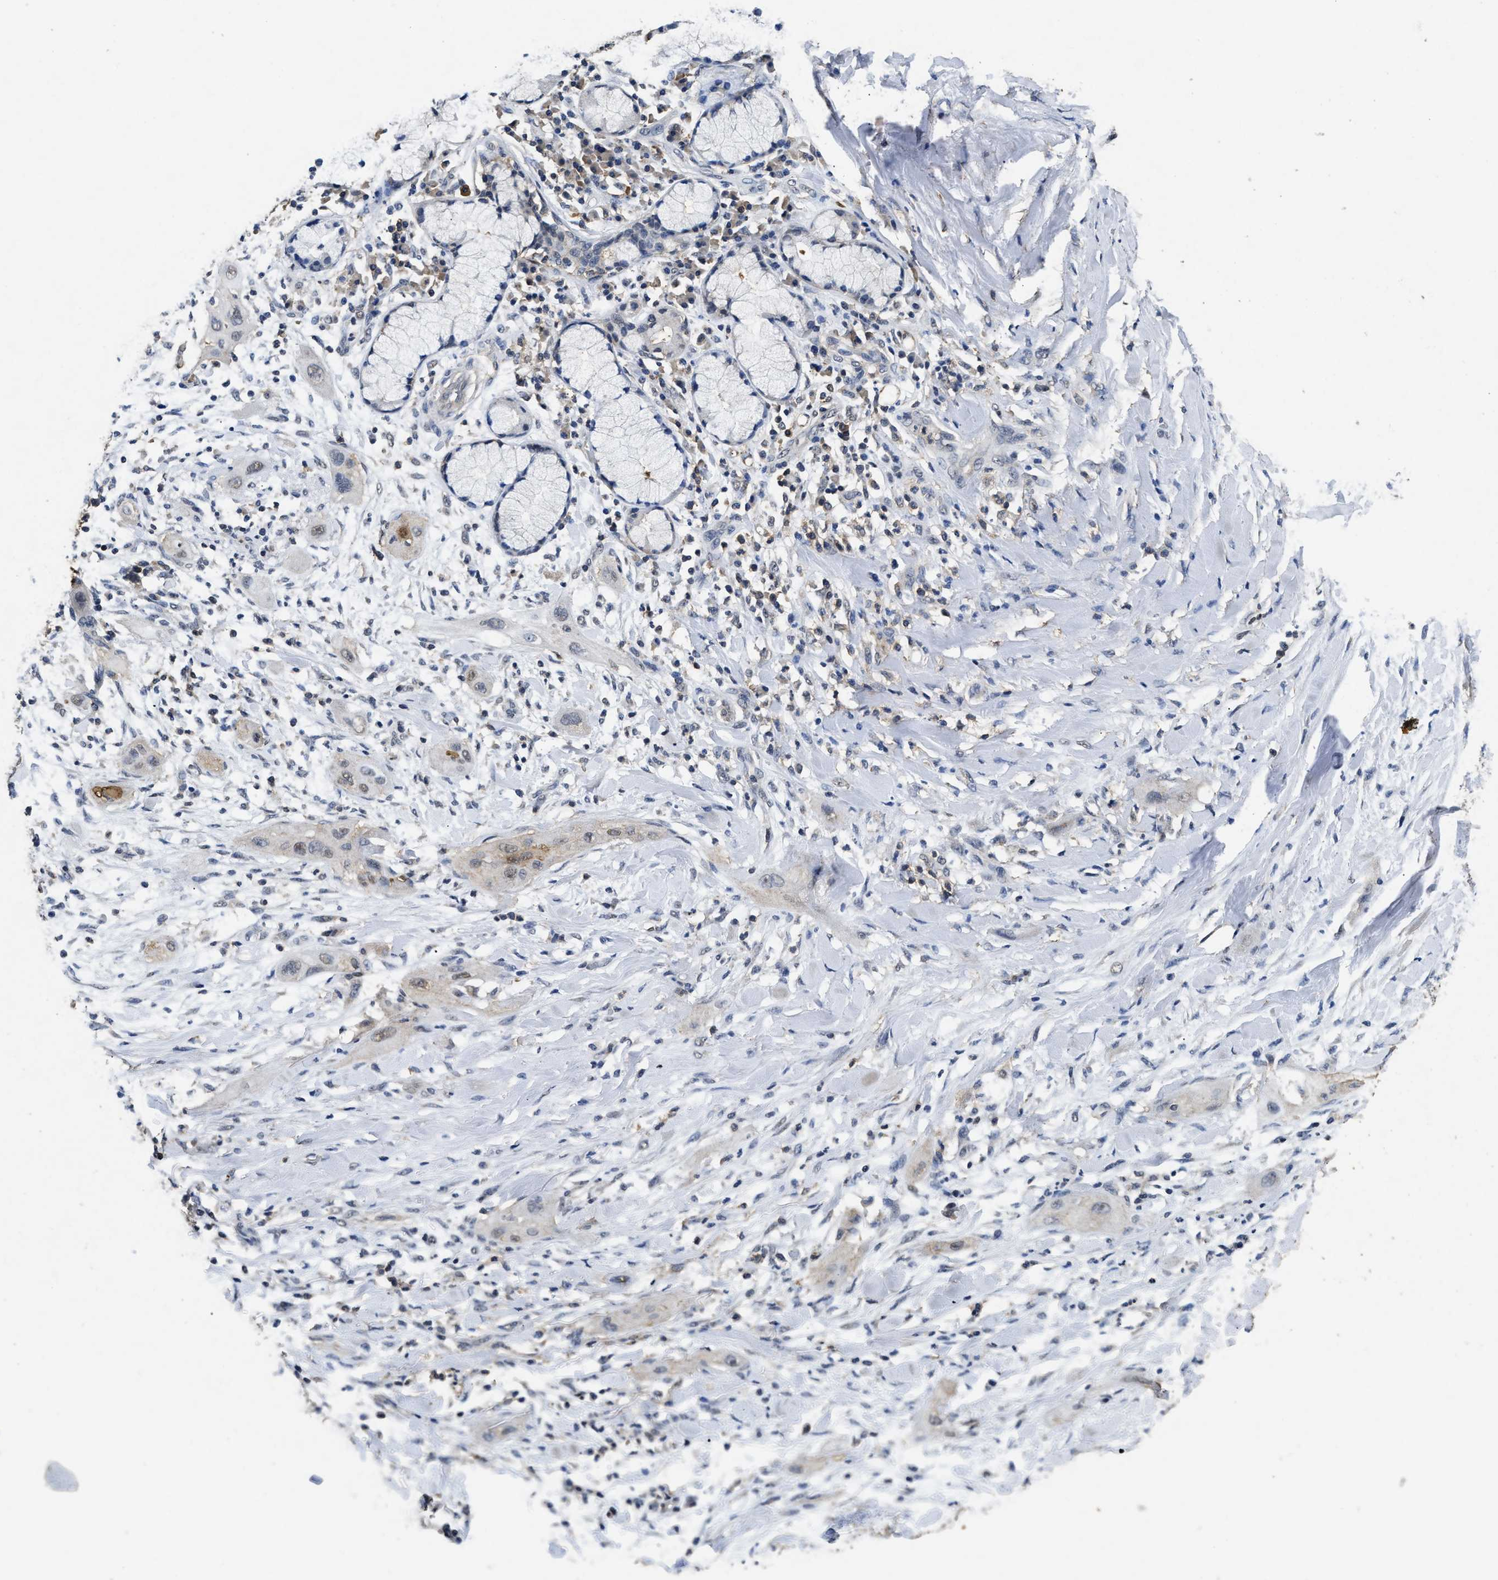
{"staining": {"intensity": "weak", "quantity": "<25%", "location": "nuclear"}, "tissue": "lung cancer", "cell_type": "Tumor cells", "image_type": "cancer", "snomed": [{"axis": "morphology", "description": "Squamous cell carcinoma, NOS"}, {"axis": "topography", "description": "Lung"}], "caption": "Tumor cells show no significant protein expression in lung squamous cell carcinoma.", "gene": "ACAT2", "patient": {"sex": "female", "age": 47}}